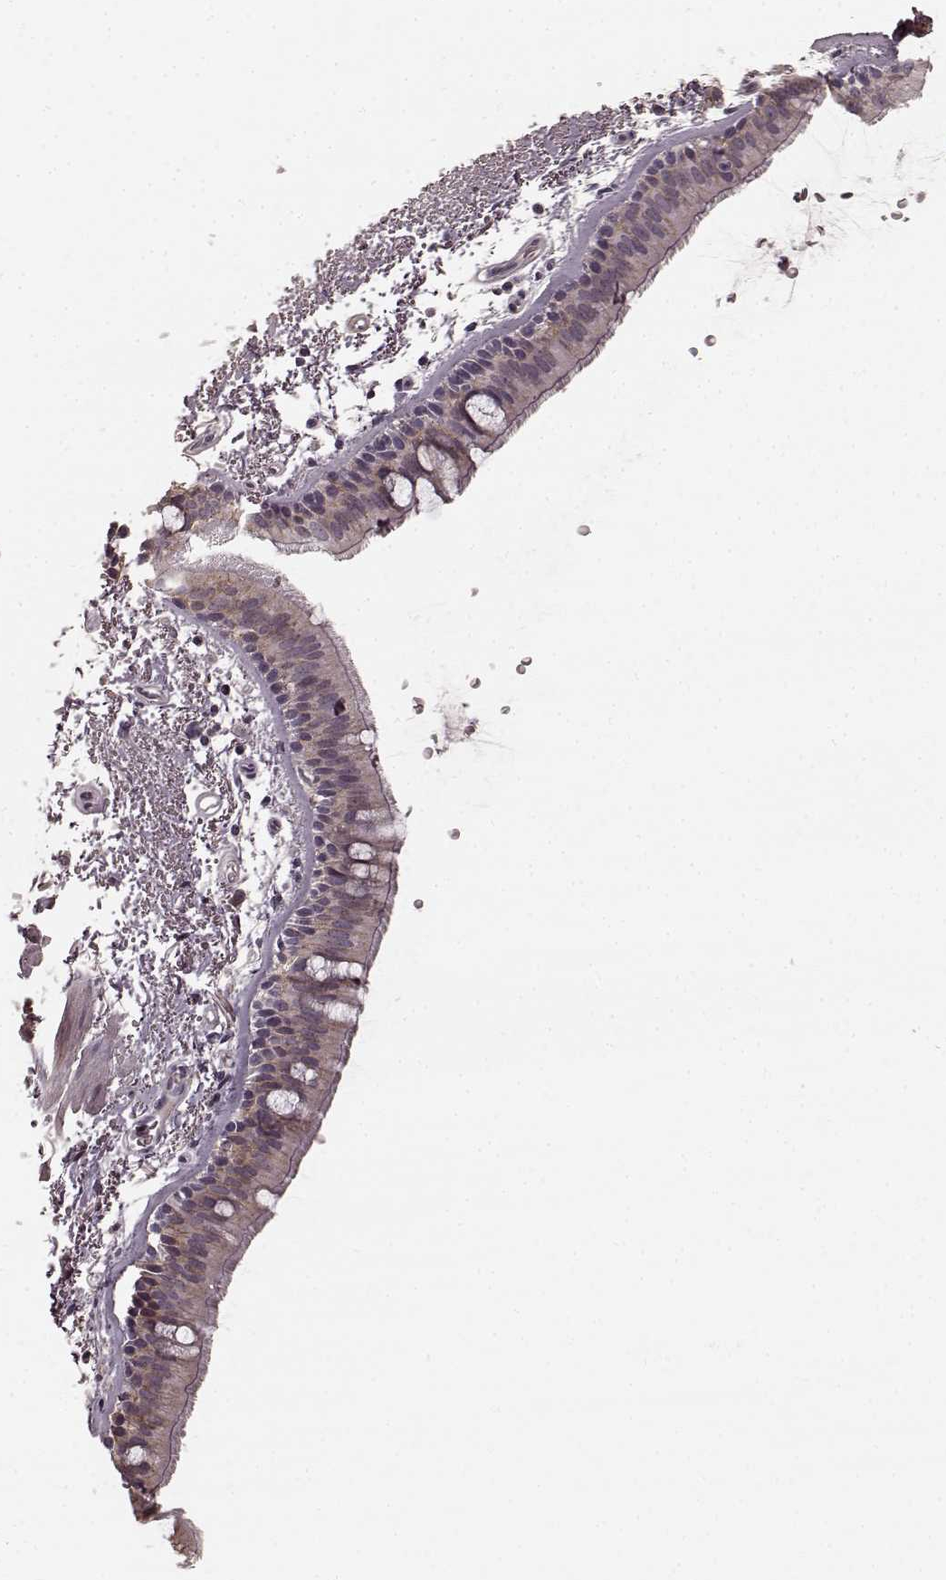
{"staining": {"intensity": "negative", "quantity": "none", "location": "none"}, "tissue": "bronchus", "cell_type": "Respiratory epithelial cells", "image_type": "normal", "snomed": [{"axis": "morphology", "description": "Normal tissue, NOS"}, {"axis": "topography", "description": "Lymph node"}, {"axis": "topography", "description": "Bronchus"}], "caption": "The micrograph exhibits no staining of respiratory epithelial cells in normal bronchus. (DAB immunohistochemistry visualized using brightfield microscopy, high magnification).", "gene": "PRKCE", "patient": {"sex": "female", "age": 70}}